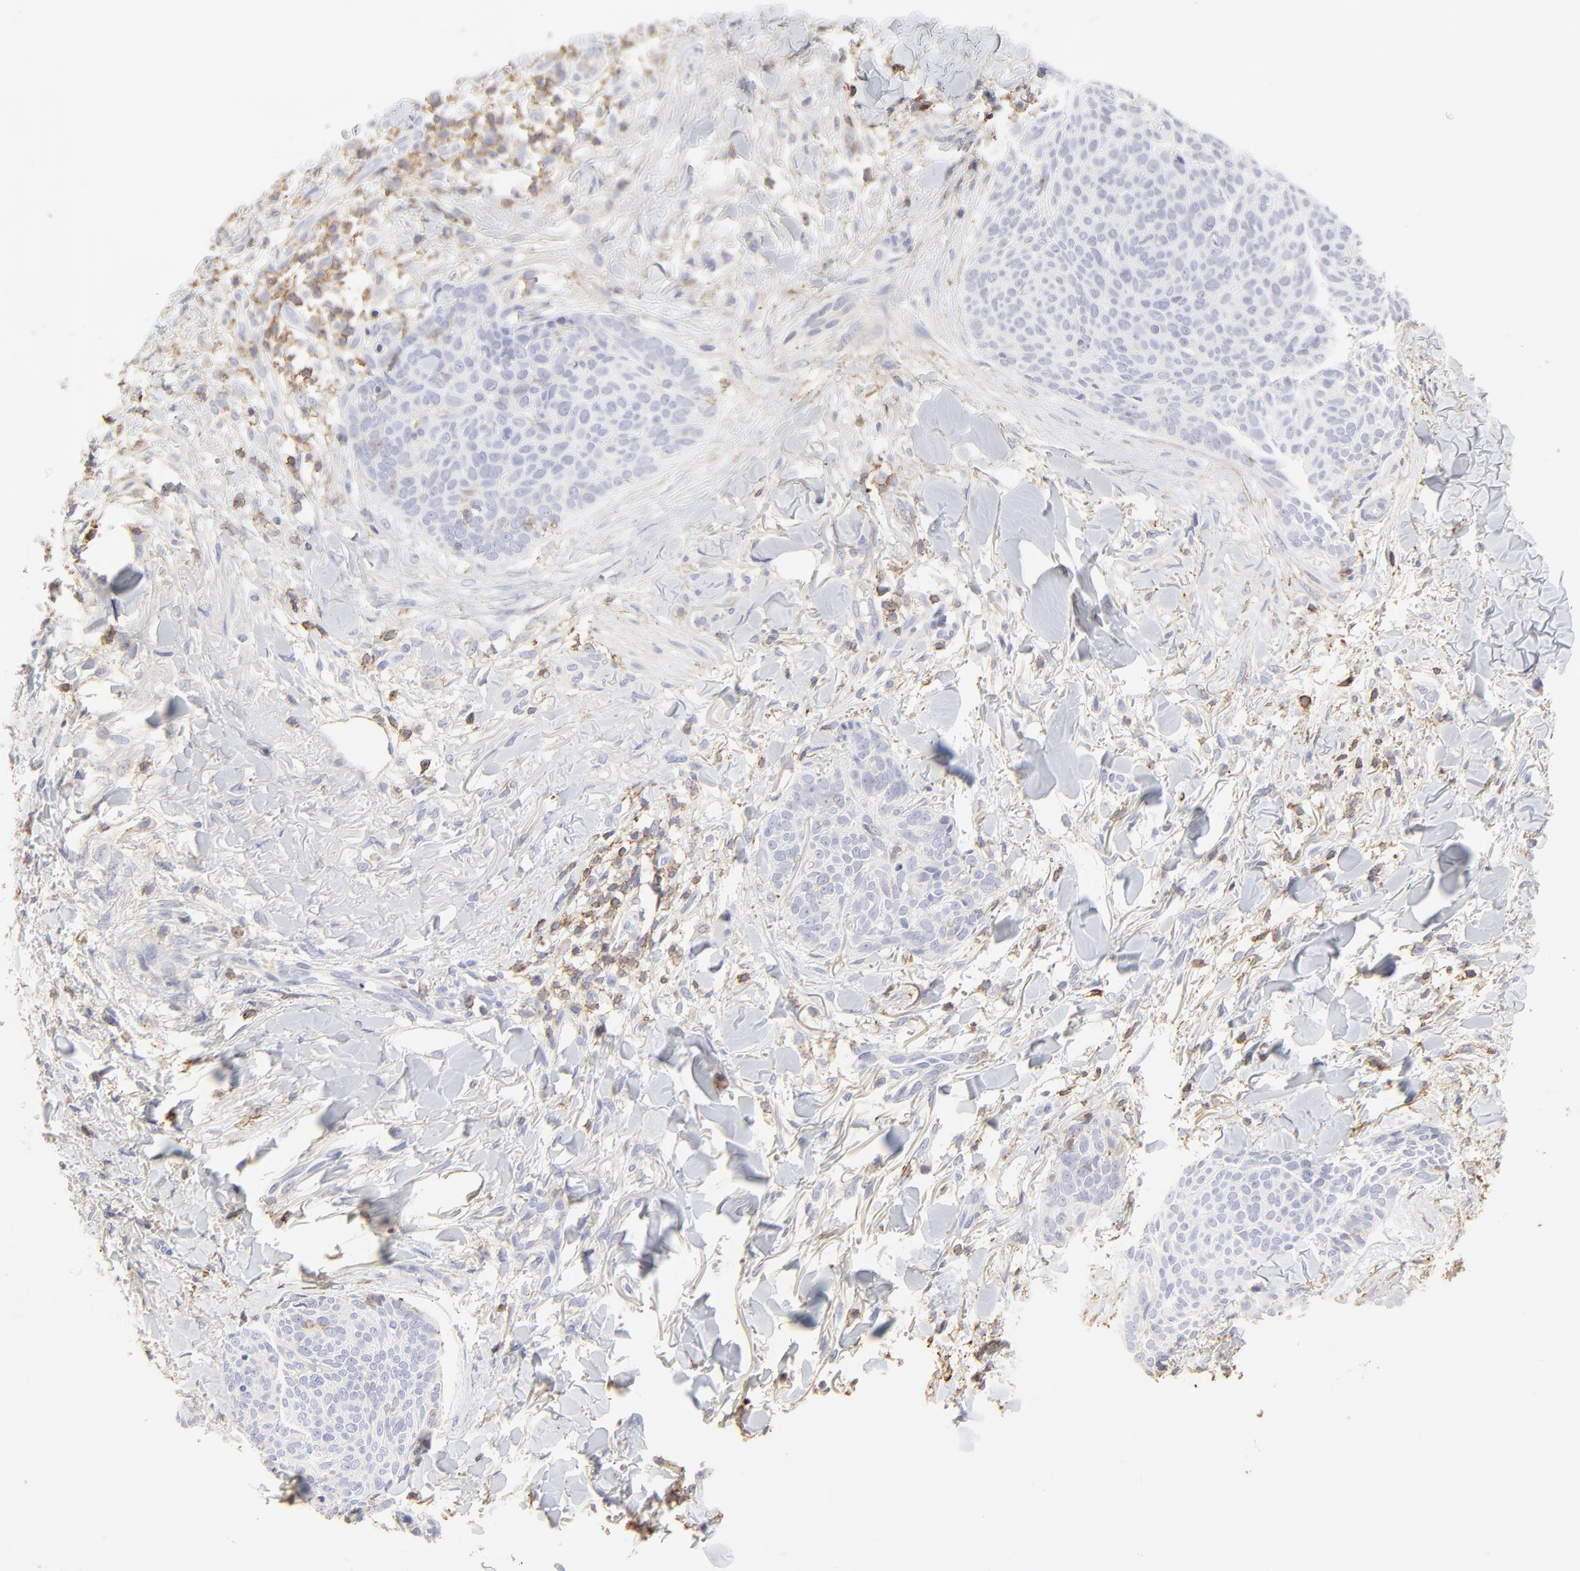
{"staining": {"intensity": "negative", "quantity": "none", "location": "none"}, "tissue": "skin cancer", "cell_type": "Tumor cells", "image_type": "cancer", "snomed": [{"axis": "morphology", "description": "Normal tissue, NOS"}, {"axis": "morphology", "description": "Basal cell carcinoma"}, {"axis": "topography", "description": "Skin"}], "caption": "The histopathology image shows no staining of tumor cells in skin cancer (basal cell carcinoma).", "gene": "ANXA6", "patient": {"sex": "female", "age": 57}}